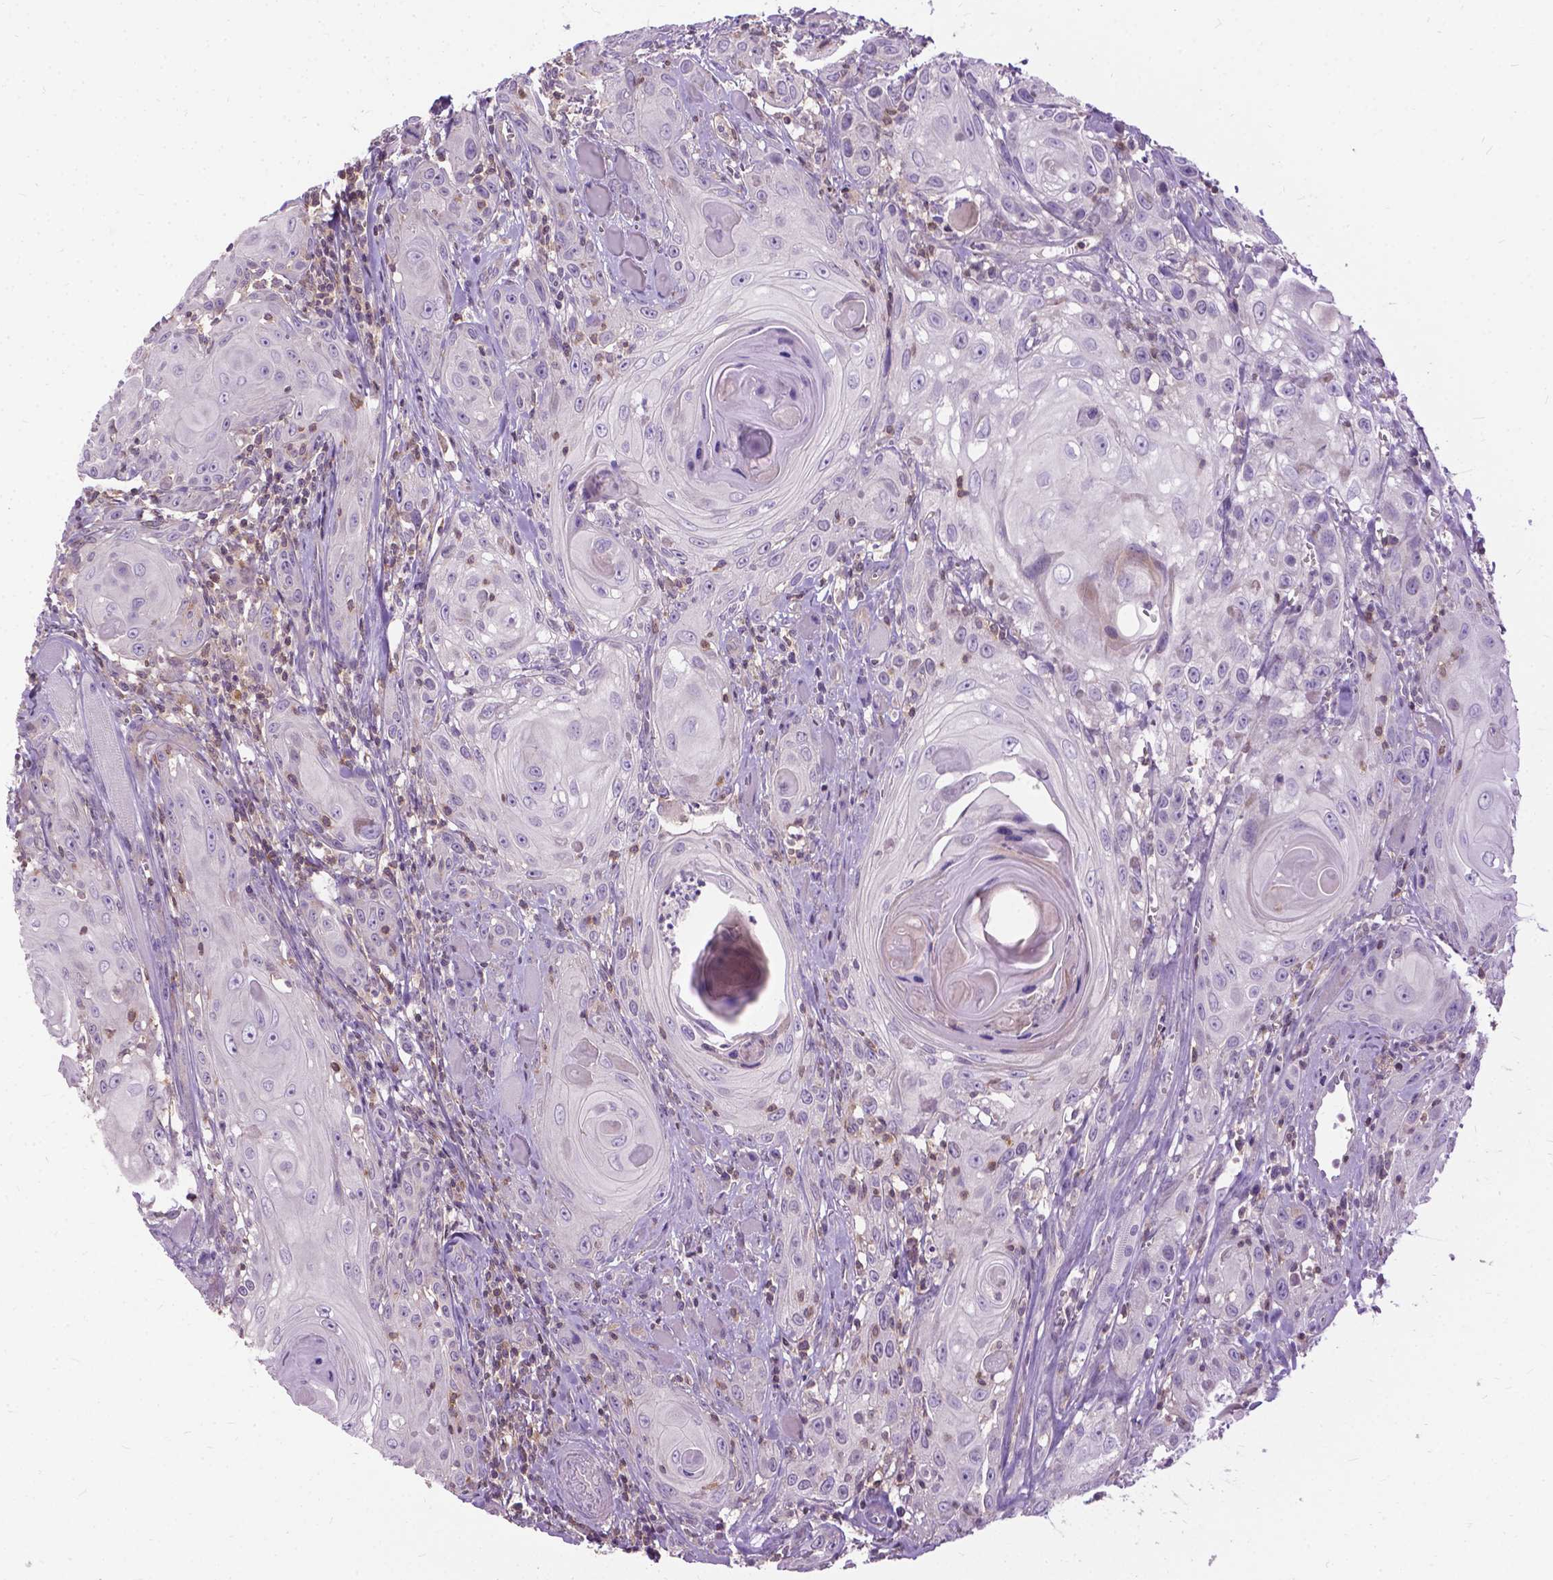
{"staining": {"intensity": "negative", "quantity": "none", "location": "none"}, "tissue": "head and neck cancer", "cell_type": "Tumor cells", "image_type": "cancer", "snomed": [{"axis": "morphology", "description": "Squamous cell carcinoma, NOS"}, {"axis": "topography", "description": "Head-Neck"}], "caption": "Tumor cells are negative for protein expression in human head and neck squamous cell carcinoma.", "gene": "JAK3", "patient": {"sex": "female", "age": 80}}